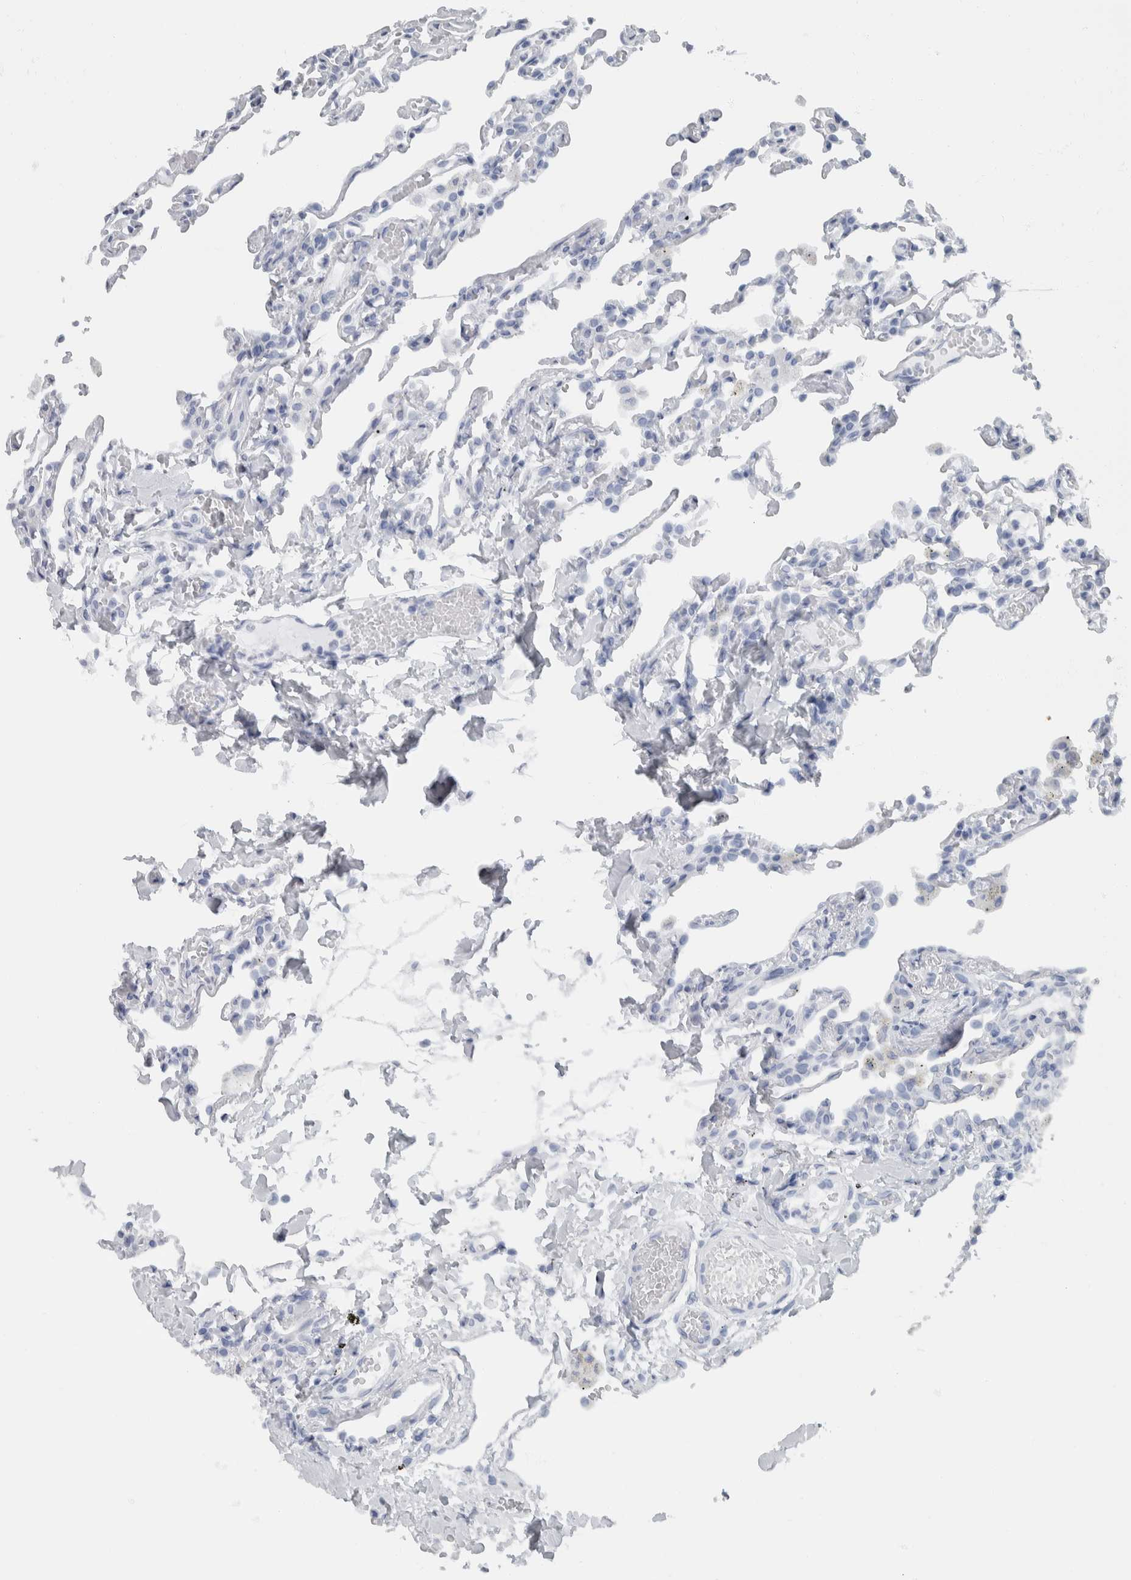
{"staining": {"intensity": "negative", "quantity": "none", "location": "none"}, "tissue": "lung", "cell_type": "Alveolar cells", "image_type": "normal", "snomed": [{"axis": "morphology", "description": "Normal tissue, NOS"}, {"axis": "topography", "description": "Lung"}], "caption": "Immunohistochemistry of normal lung reveals no staining in alveolar cells.", "gene": "NEFM", "patient": {"sex": "male", "age": 21}}